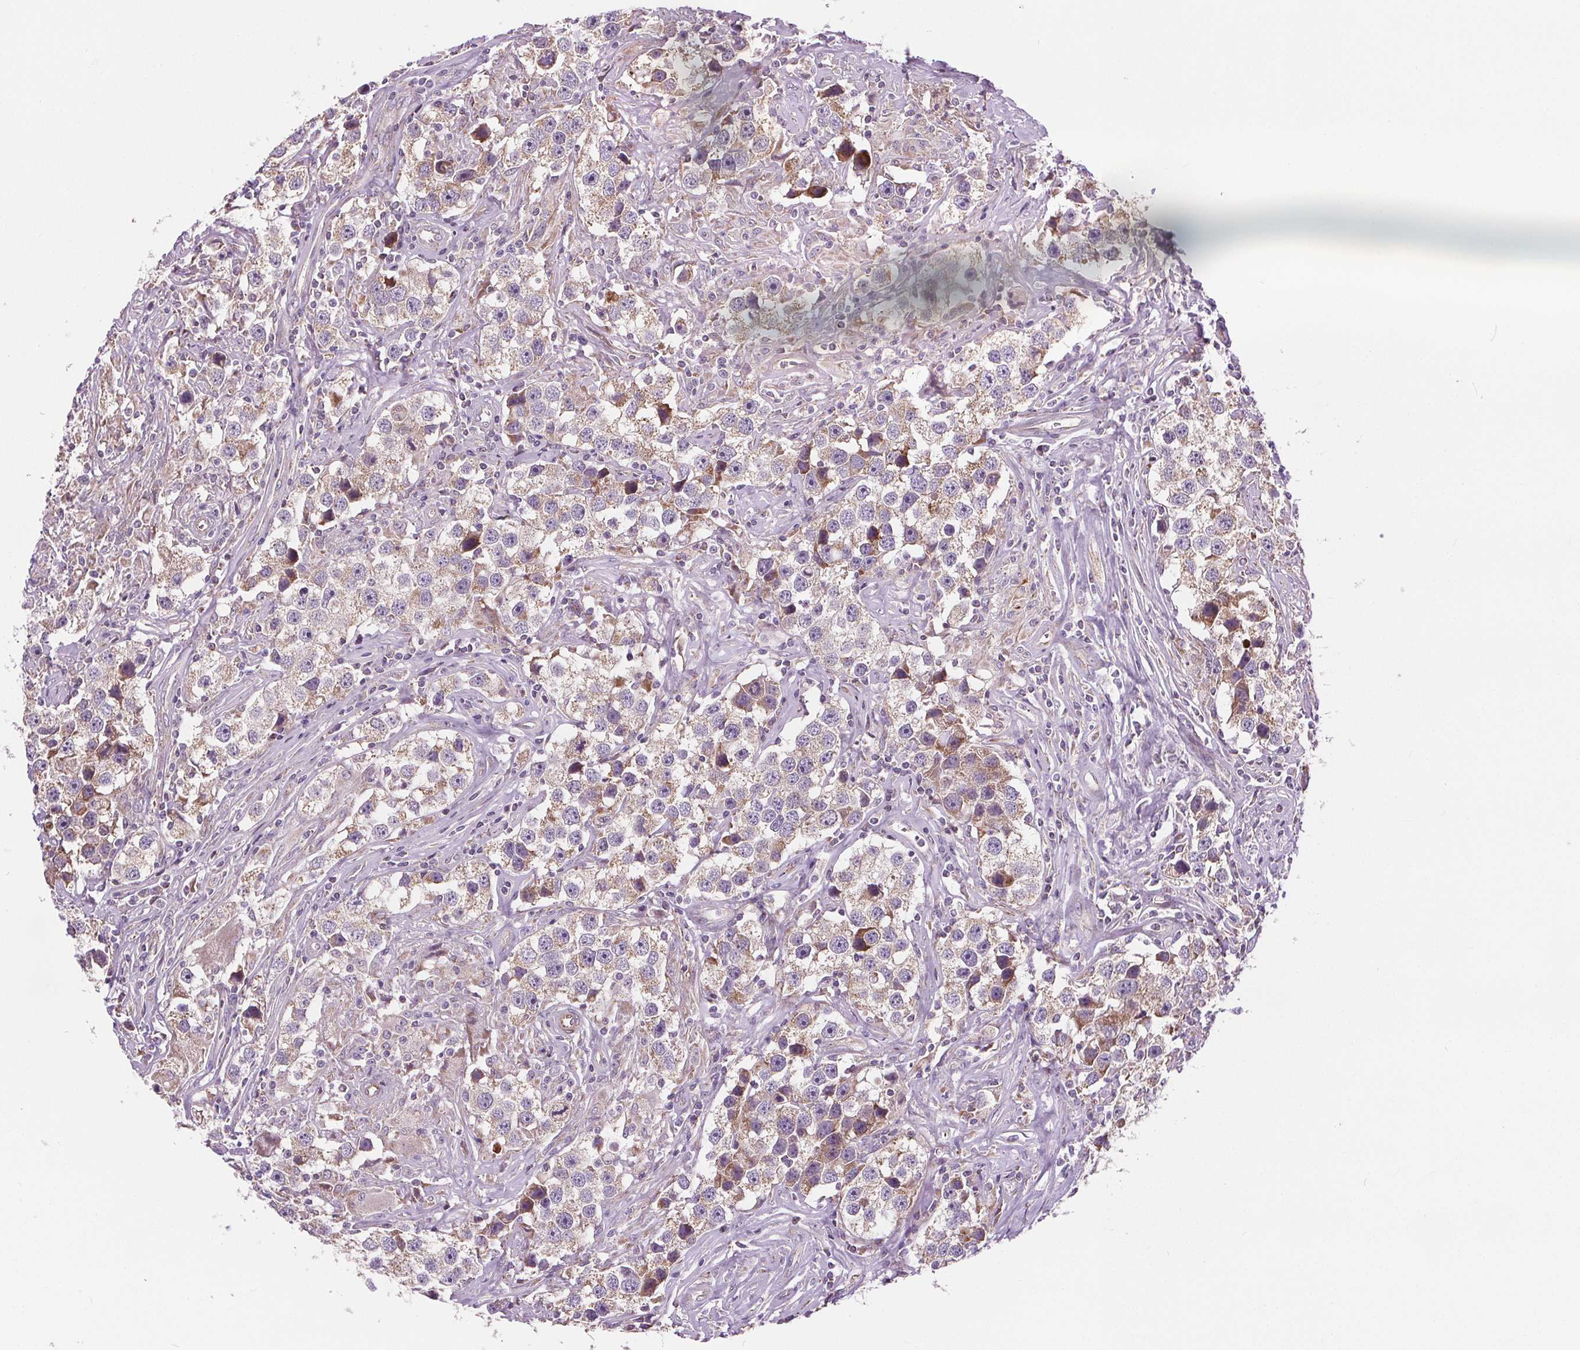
{"staining": {"intensity": "moderate", "quantity": "<25%", "location": "cytoplasmic/membranous"}, "tissue": "testis cancer", "cell_type": "Tumor cells", "image_type": "cancer", "snomed": [{"axis": "morphology", "description": "Seminoma, NOS"}, {"axis": "topography", "description": "Testis"}], "caption": "A photomicrograph showing moderate cytoplasmic/membranous expression in about <25% of tumor cells in testis cancer, as visualized by brown immunohistochemical staining.", "gene": "GOLT1B", "patient": {"sex": "male", "age": 49}}